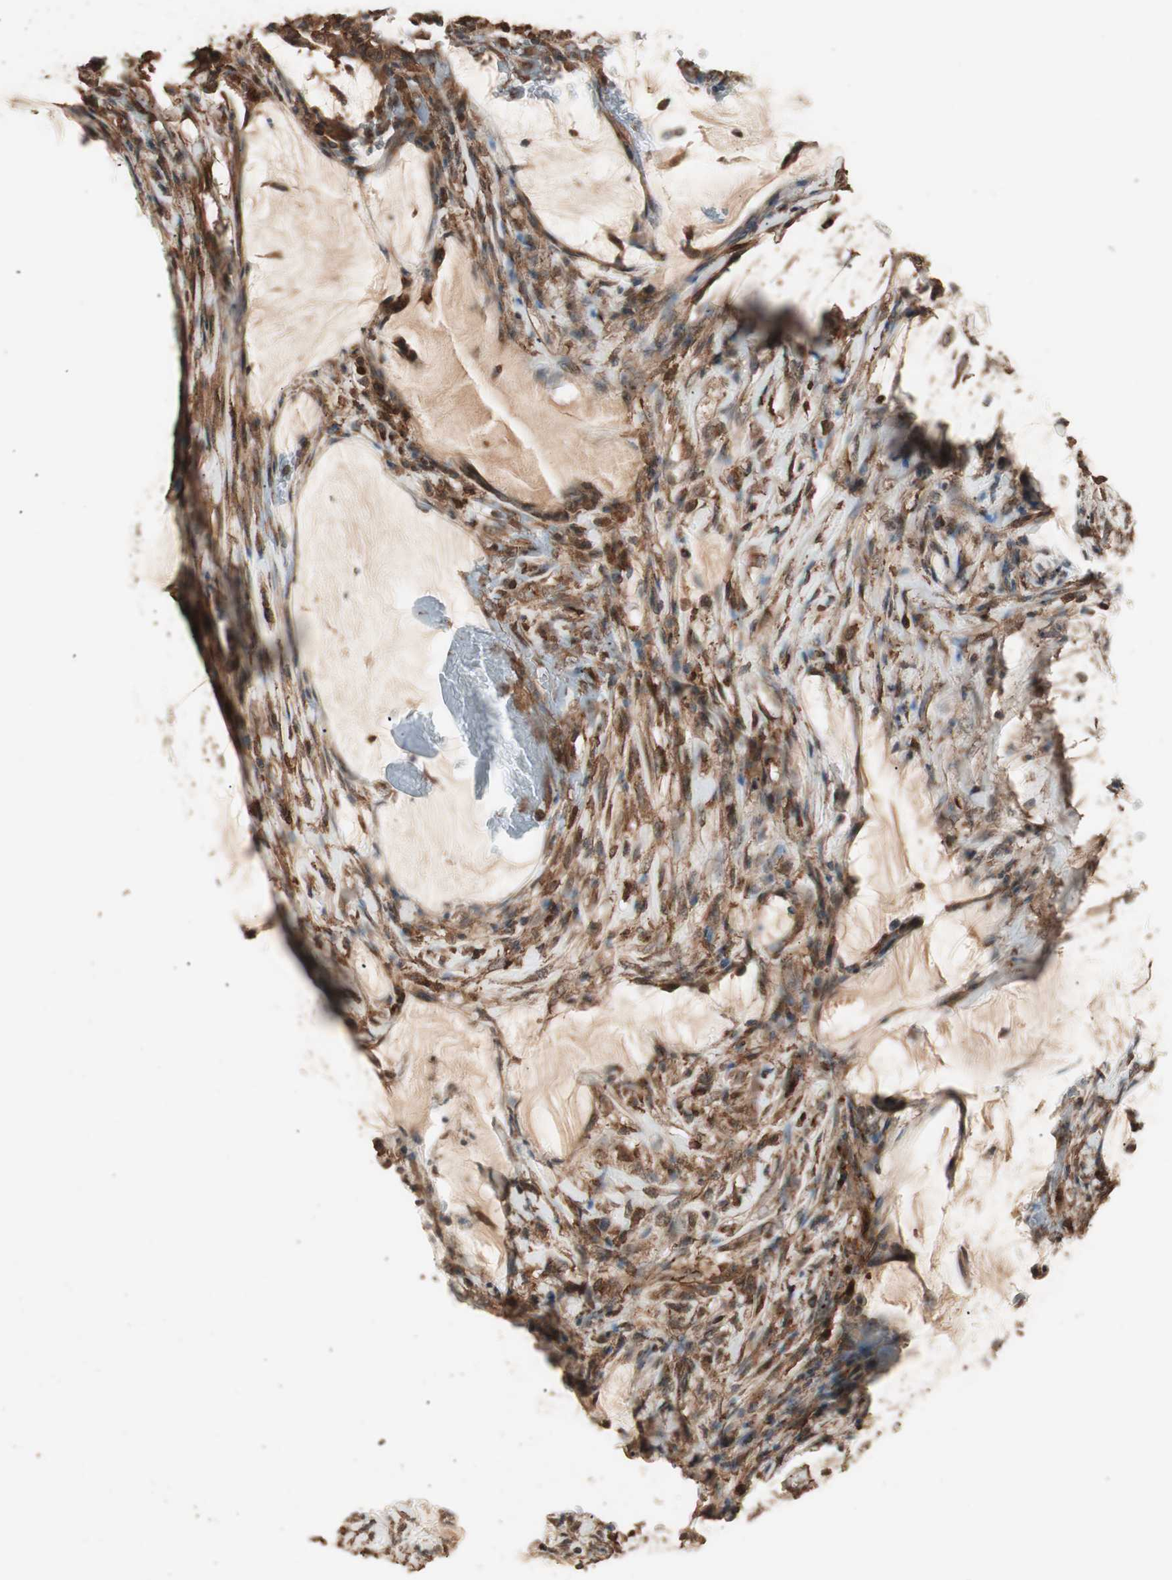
{"staining": {"intensity": "moderate", "quantity": ">75%", "location": "cytoplasmic/membranous"}, "tissue": "colorectal cancer", "cell_type": "Tumor cells", "image_type": "cancer", "snomed": [{"axis": "morphology", "description": "Adenocarcinoma, NOS"}, {"axis": "topography", "description": "Colon"}], "caption": "A micrograph showing moderate cytoplasmic/membranous positivity in approximately >75% of tumor cells in colorectal cancer (adenocarcinoma), as visualized by brown immunohistochemical staining.", "gene": "CCN4", "patient": {"sex": "male", "age": 45}}